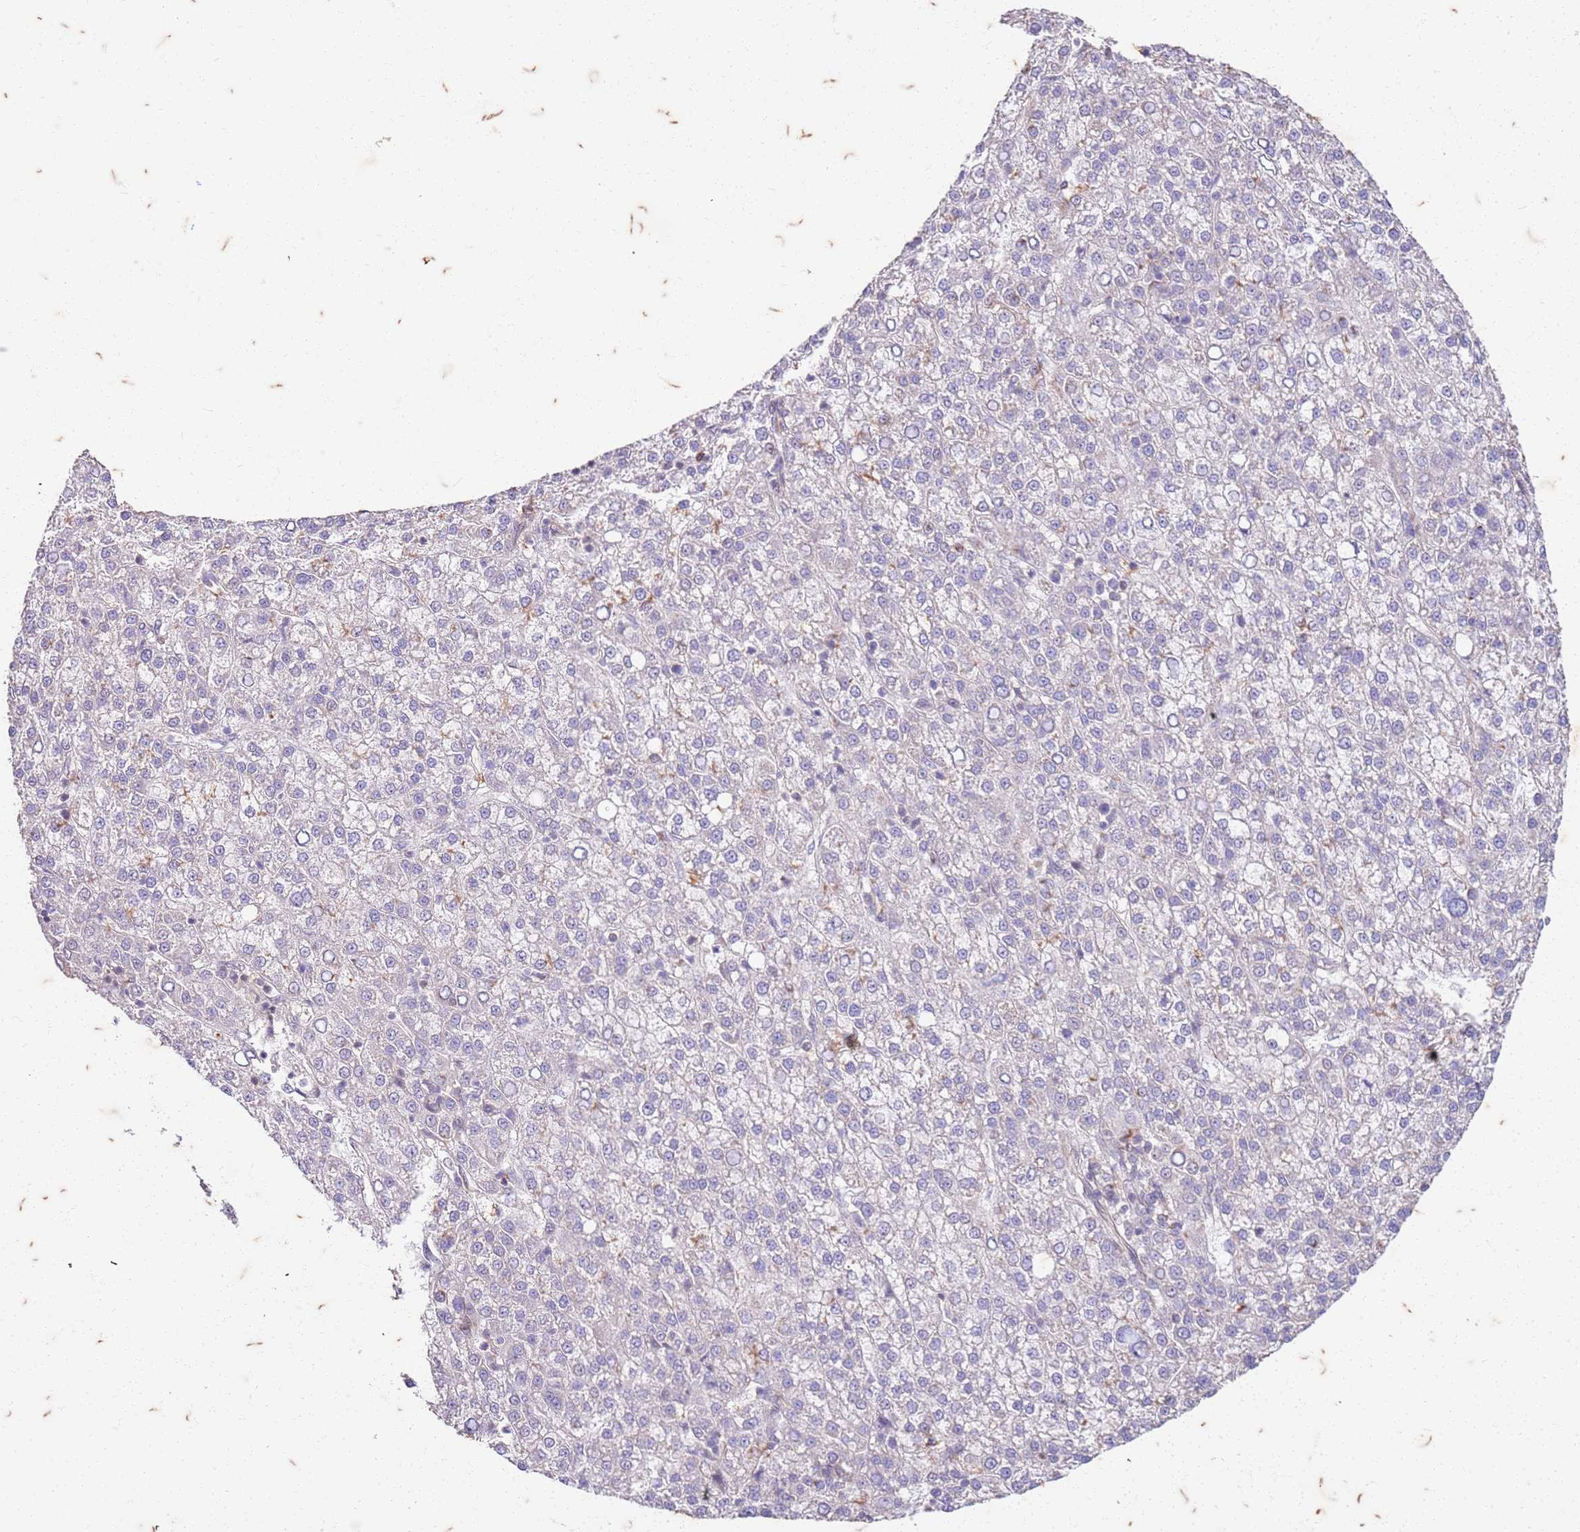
{"staining": {"intensity": "negative", "quantity": "none", "location": "none"}, "tissue": "liver cancer", "cell_type": "Tumor cells", "image_type": "cancer", "snomed": [{"axis": "morphology", "description": "Carcinoma, Hepatocellular, NOS"}, {"axis": "topography", "description": "Liver"}], "caption": "High magnification brightfield microscopy of liver hepatocellular carcinoma stained with DAB (3,3'-diaminobenzidine) (brown) and counterstained with hematoxylin (blue): tumor cells show no significant expression. (Stains: DAB IHC with hematoxylin counter stain, Microscopy: brightfield microscopy at high magnification).", "gene": "RAPGEF3", "patient": {"sex": "female", "age": 58}}